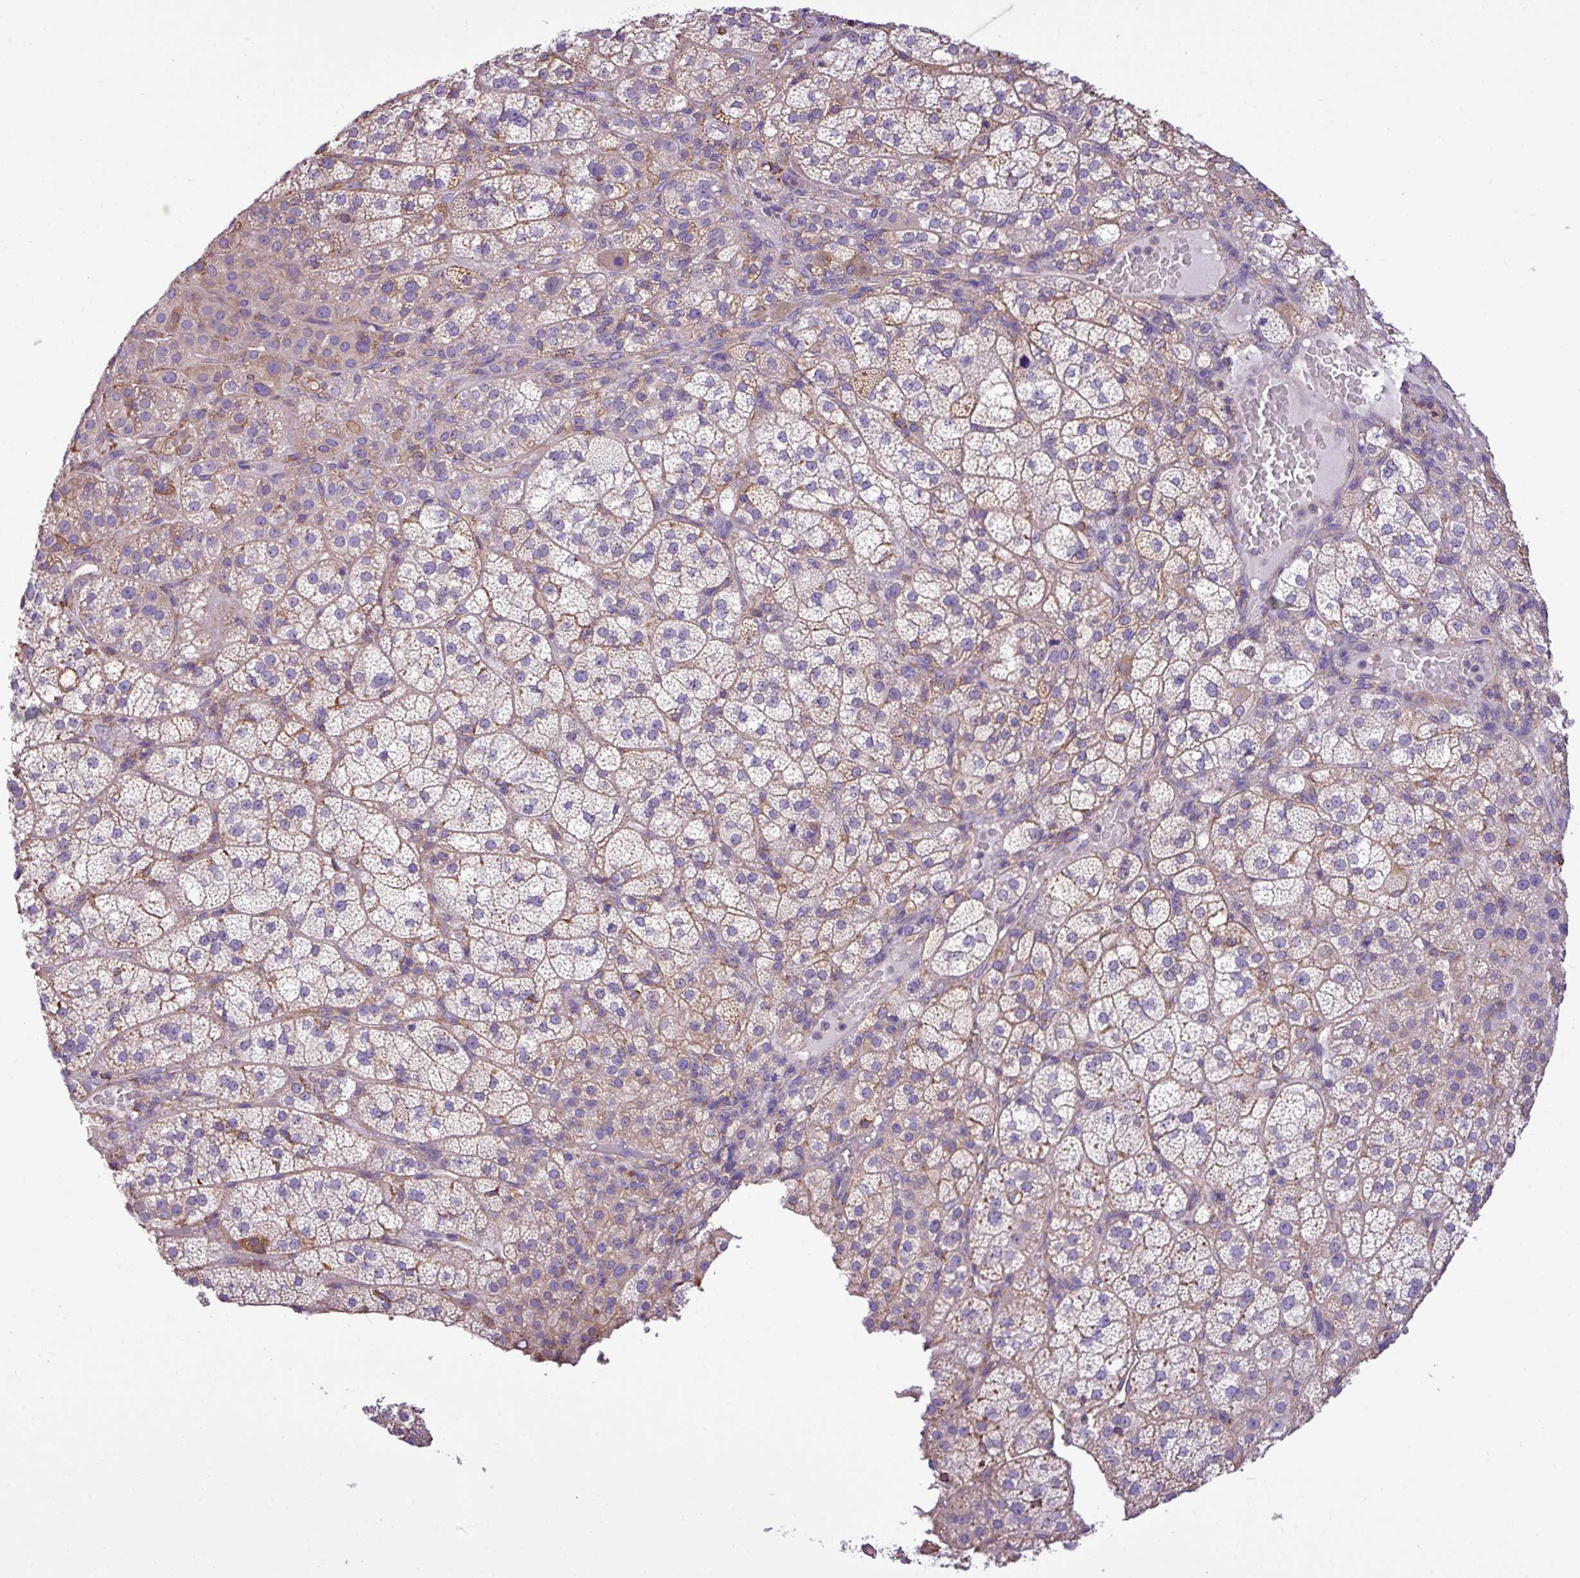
{"staining": {"intensity": "weak", "quantity": "25%-75%", "location": "cytoplasmic/membranous"}, "tissue": "adrenal gland", "cell_type": "Glandular cells", "image_type": "normal", "snomed": [{"axis": "morphology", "description": "Normal tissue, NOS"}, {"axis": "topography", "description": "Adrenal gland"}], "caption": "Weak cytoplasmic/membranous staining is present in about 25%-75% of glandular cells in benign adrenal gland. The protein is stained brown, and the nuclei are stained in blue (DAB IHC with brightfield microscopy, high magnification).", "gene": "ZSCAN5A", "patient": {"sex": "female", "age": 60}}